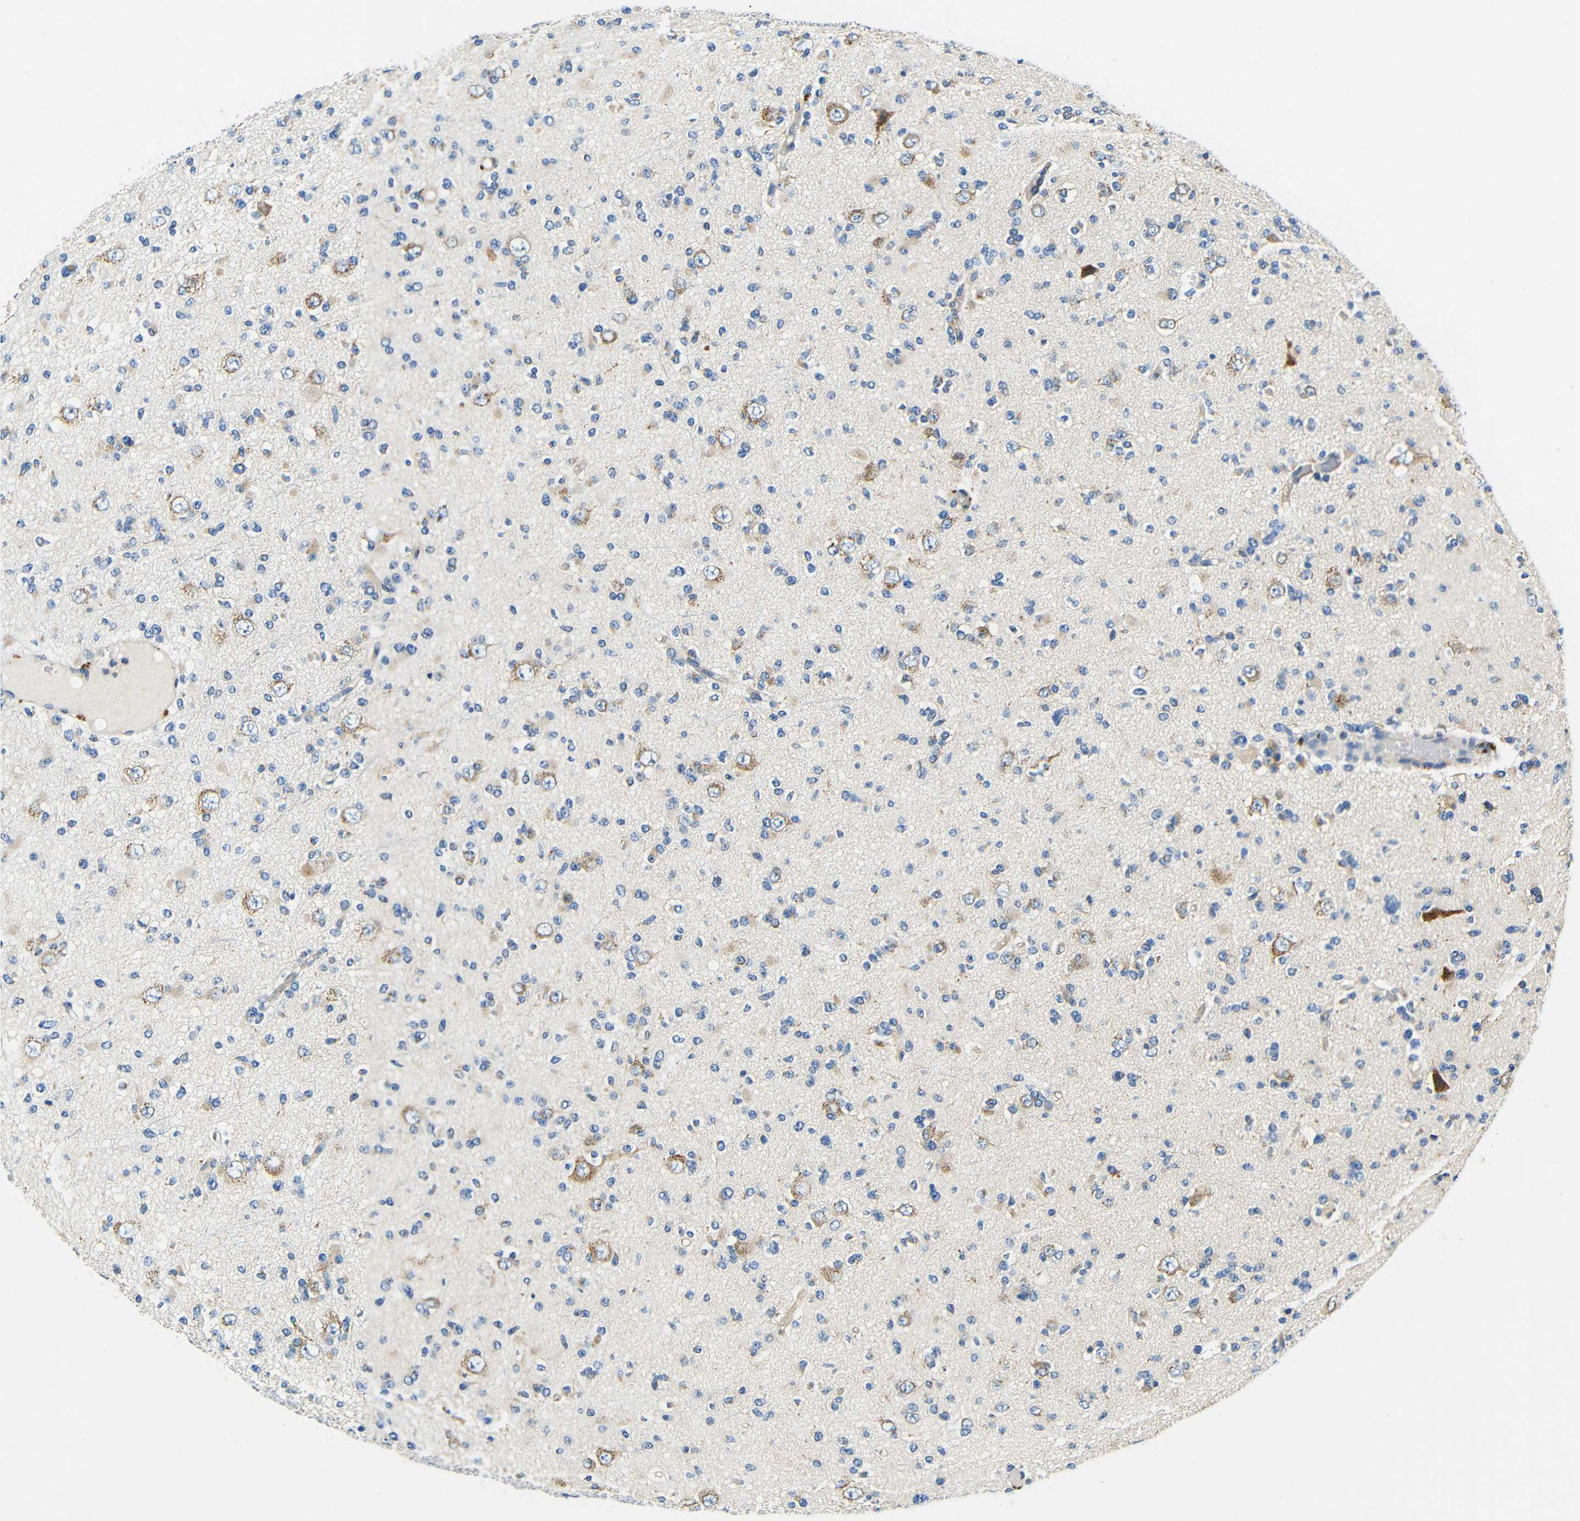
{"staining": {"intensity": "weak", "quantity": "<25%", "location": "cytoplasmic/membranous"}, "tissue": "glioma", "cell_type": "Tumor cells", "image_type": "cancer", "snomed": [{"axis": "morphology", "description": "Glioma, malignant, Low grade"}, {"axis": "topography", "description": "Brain"}], "caption": "This micrograph is of glioma stained with immunohistochemistry to label a protein in brown with the nuclei are counter-stained blue. There is no expression in tumor cells.", "gene": "USO1", "patient": {"sex": "female", "age": 22}}